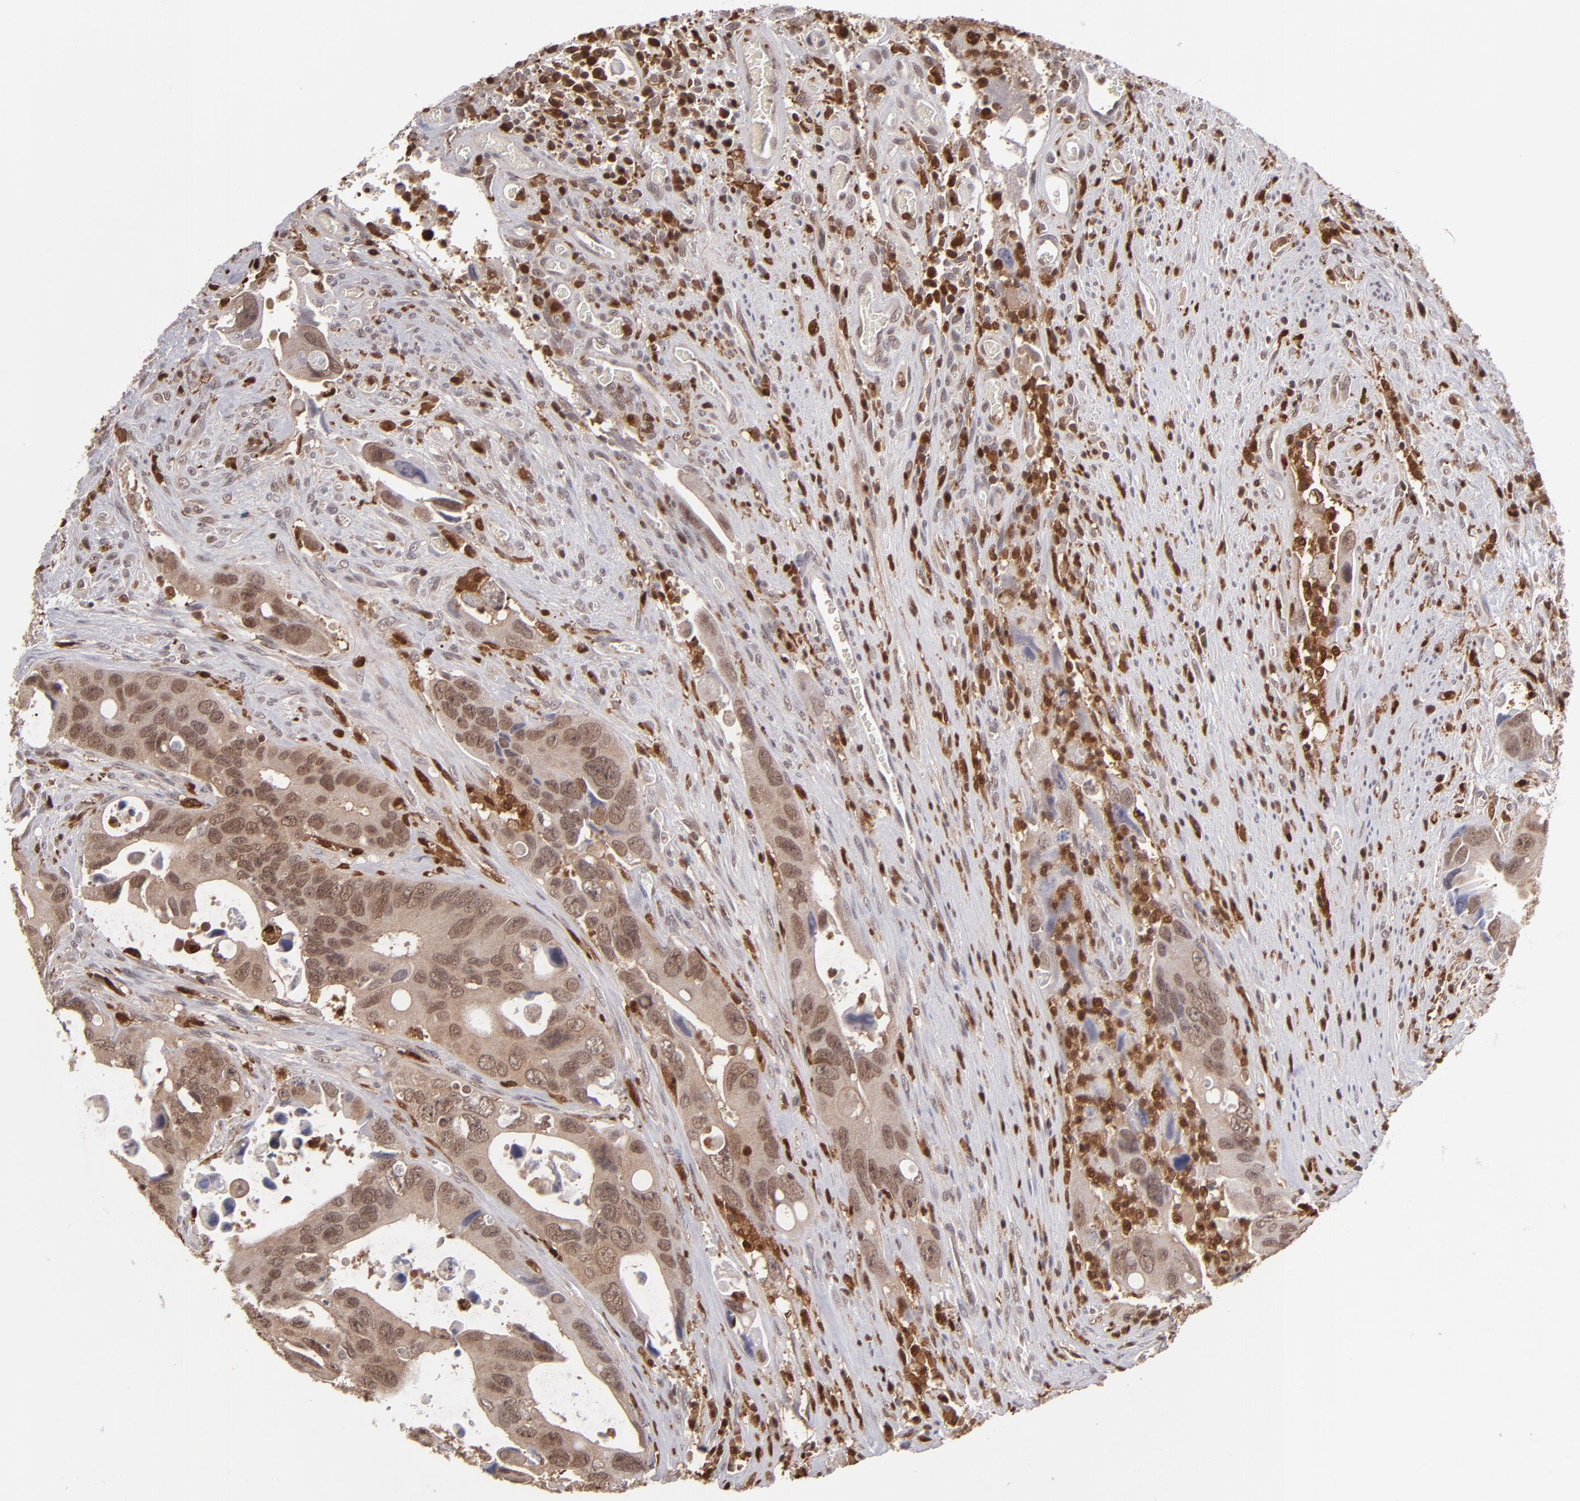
{"staining": {"intensity": "moderate", "quantity": ">75%", "location": "cytoplasmic/membranous,nuclear"}, "tissue": "colorectal cancer", "cell_type": "Tumor cells", "image_type": "cancer", "snomed": [{"axis": "morphology", "description": "Adenocarcinoma, NOS"}, {"axis": "topography", "description": "Rectum"}], "caption": "Colorectal adenocarcinoma stained with IHC reveals moderate cytoplasmic/membranous and nuclear expression in about >75% of tumor cells. (Stains: DAB (3,3'-diaminobenzidine) in brown, nuclei in blue, Microscopy: brightfield microscopy at high magnification).", "gene": "GRB2", "patient": {"sex": "male", "age": 70}}